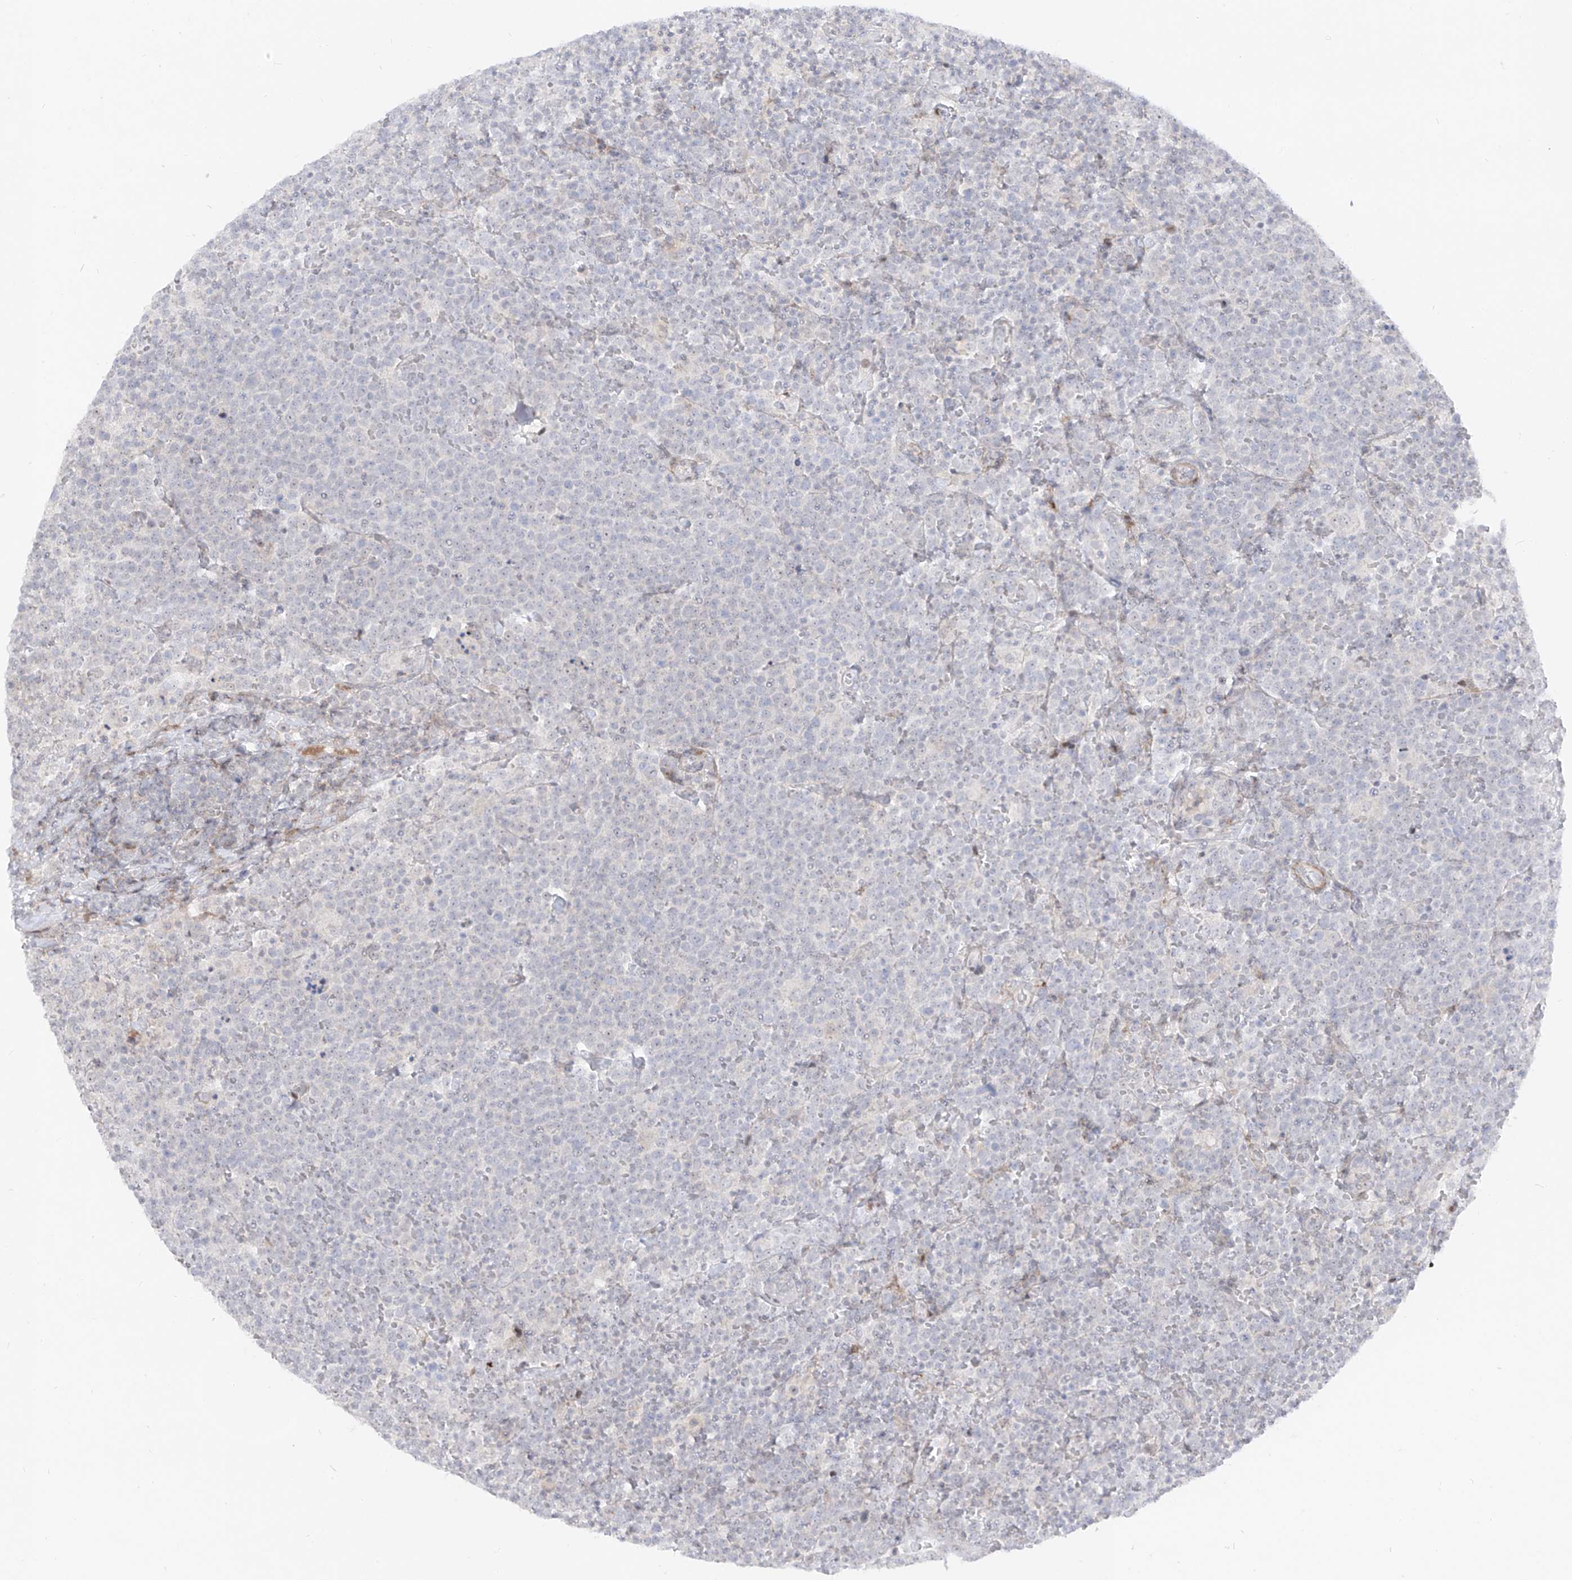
{"staining": {"intensity": "negative", "quantity": "none", "location": "none"}, "tissue": "lymphoma", "cell_type": "Tumor cells", "image_type": "cancer", "snomed": [{"axis": "morphology", "description": "Malignant lymphoma, non-Hodgkin's type, High grade"}, {"axis": "topography", "description": "Lymph node"}], "caption": "Immunohistochemical staining of human lymphoma displays no significant staining in tumor cells.", "gene": "ZNF180", "patient": {"sex": "male", "age": 61}}